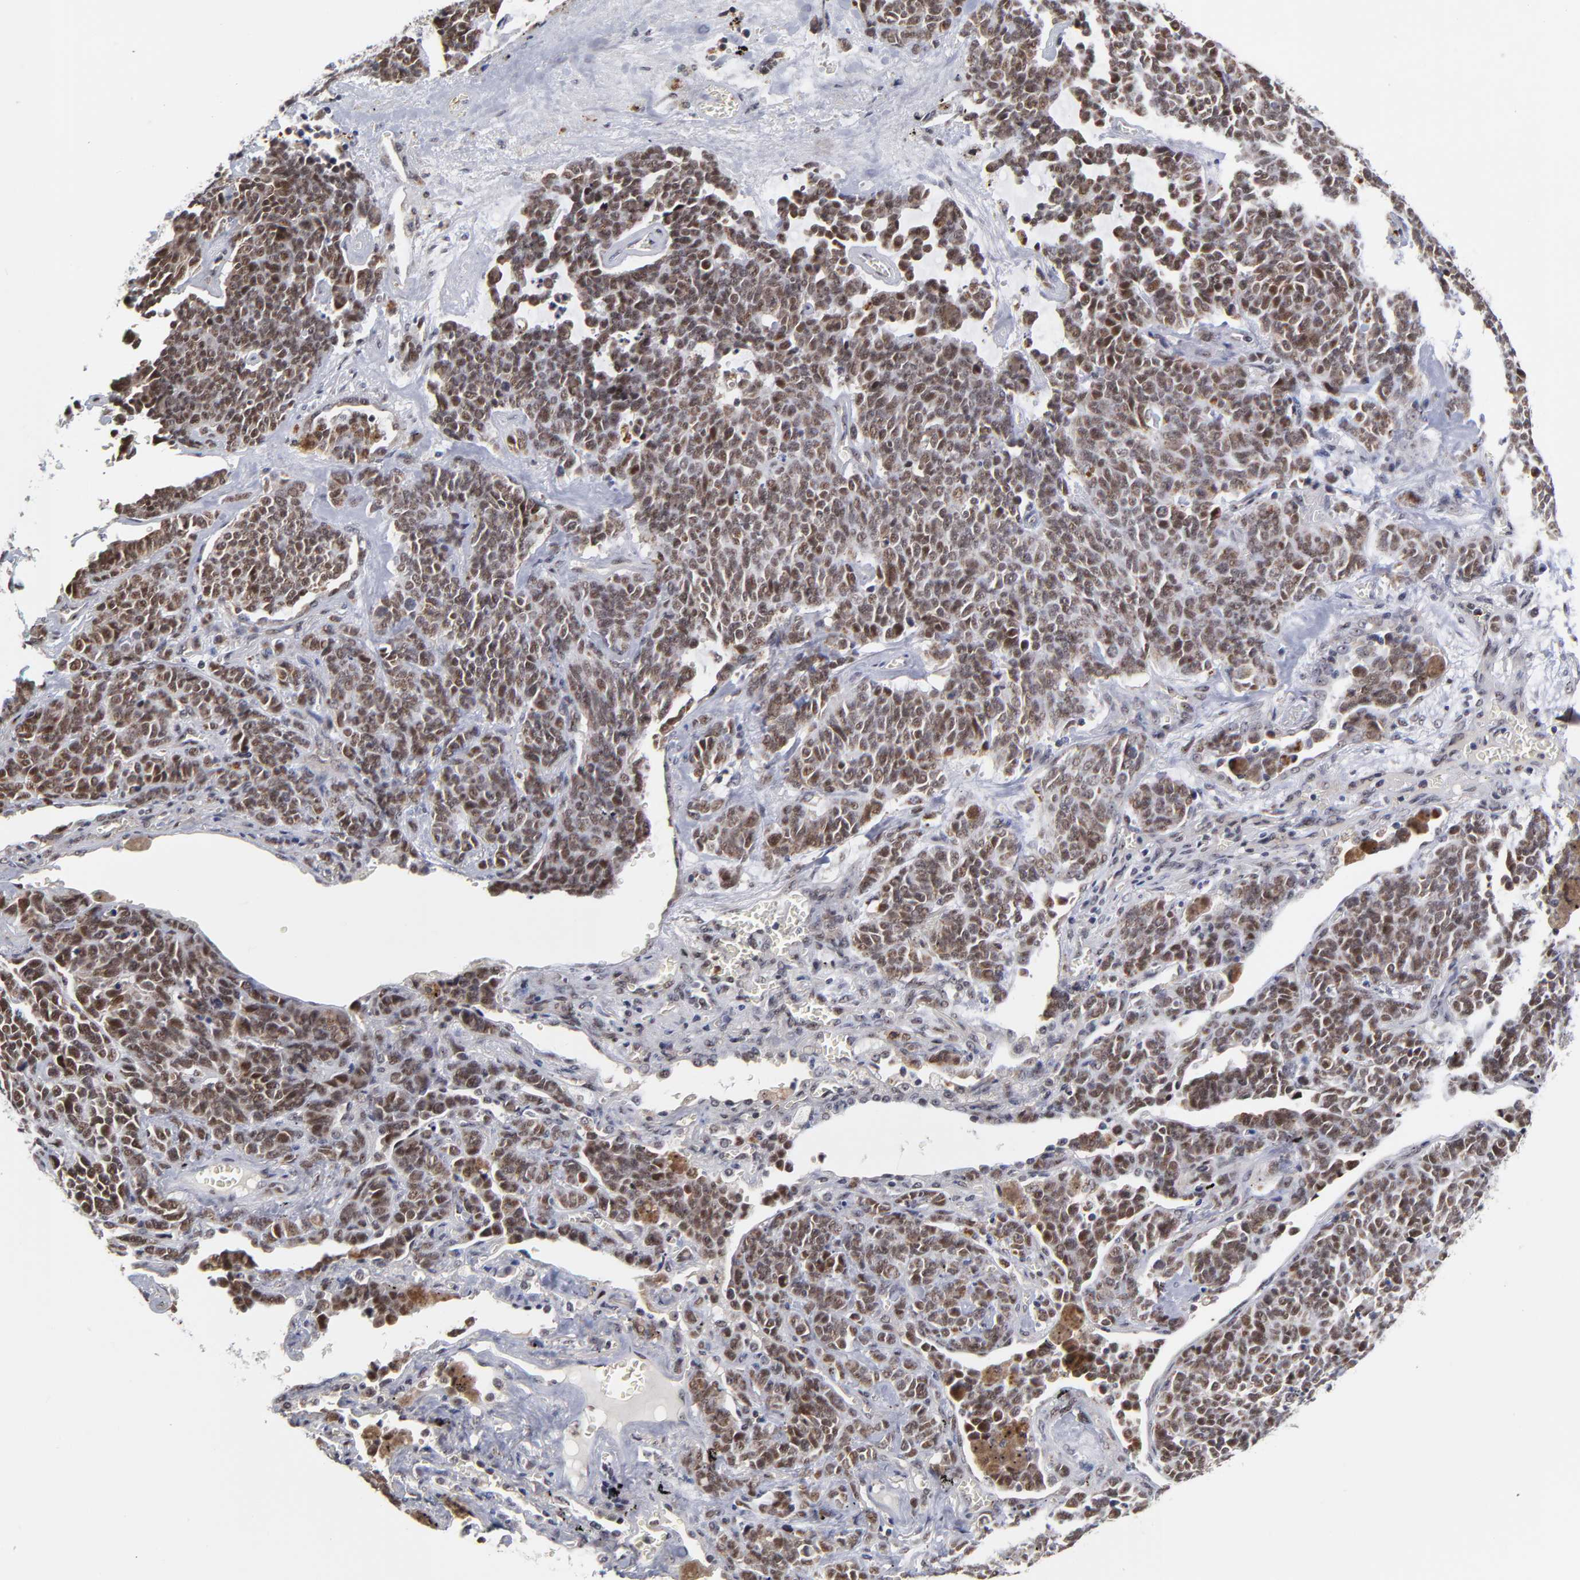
{"staining": {"intensity": "moderate", "quantity": ">75%", "location": "nuclear"}, "tissue": "lung cancer", "cell_type": "Tumor cells", "image_type": "cancer", "snomed": [{"axis": "morphology", "description": "Neoplasm, malignant, NOS"}, {"axis": "topography", "description": "Lung"}], "caption": "DAB immunohistochemical staining of lung cancer shows moderate nuclear protein expression in approximately >75% of tumor cells.", "gene": "ZNF419", "patient": {"sex": "female", "age": 58}}